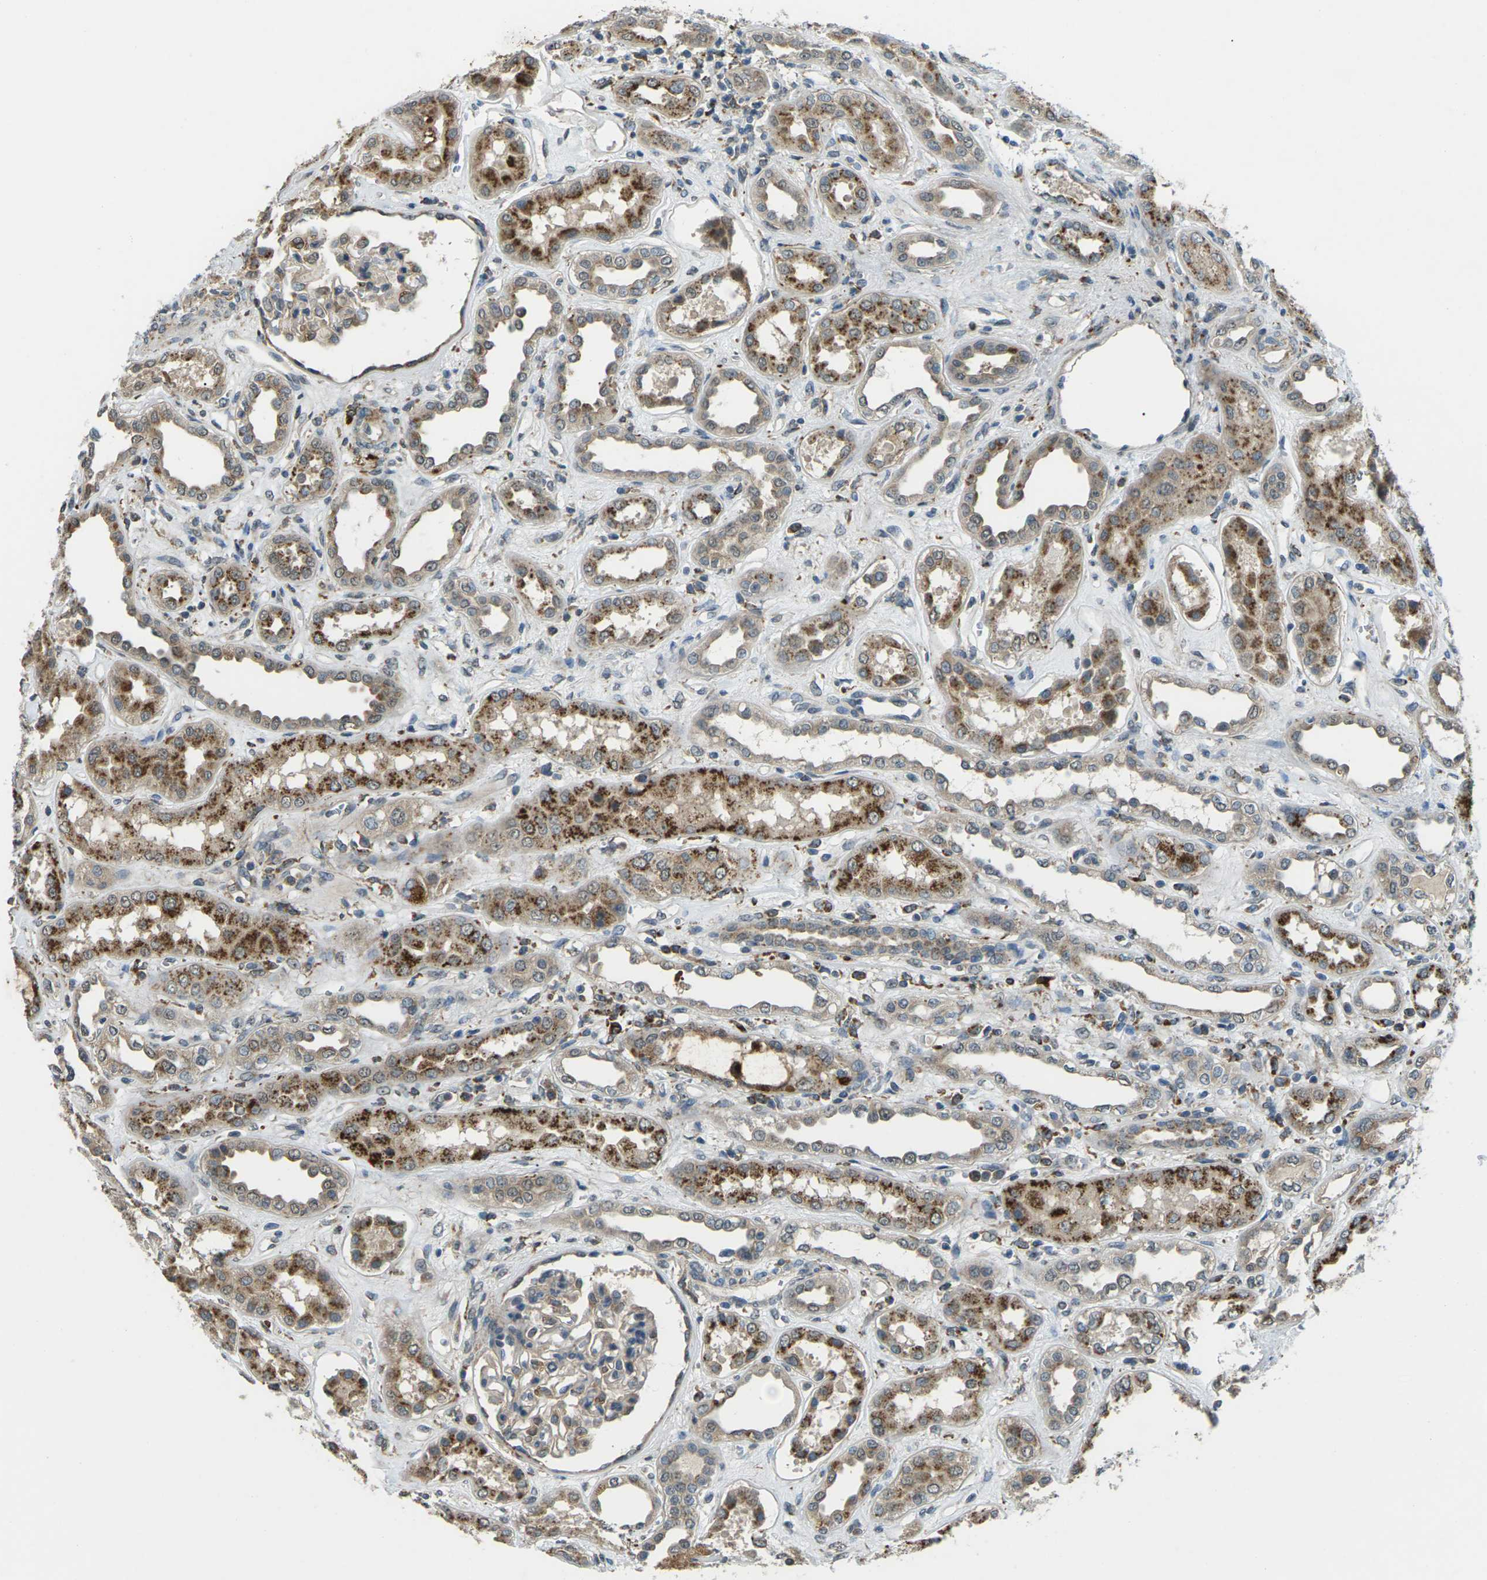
{"staining": {"intensity": "weak", "quantity": "<25%", "location": "cytoplasmic/membranous"}, "tissue": "kidney", "cell_type": "Cells in glomeruli", "image_type": "normal", "snomed": [{"axis": "morphology", "description": "Normal tissue, NOS"}, {"axis": "topography", "description": "Kidney"}], "caption": "Immunohistochemical staining of normal human kidney shows no significant staining in cells in glomeruli.", "gene": "SLC31A2", "patient": {"sex": "male", "age": 59}}